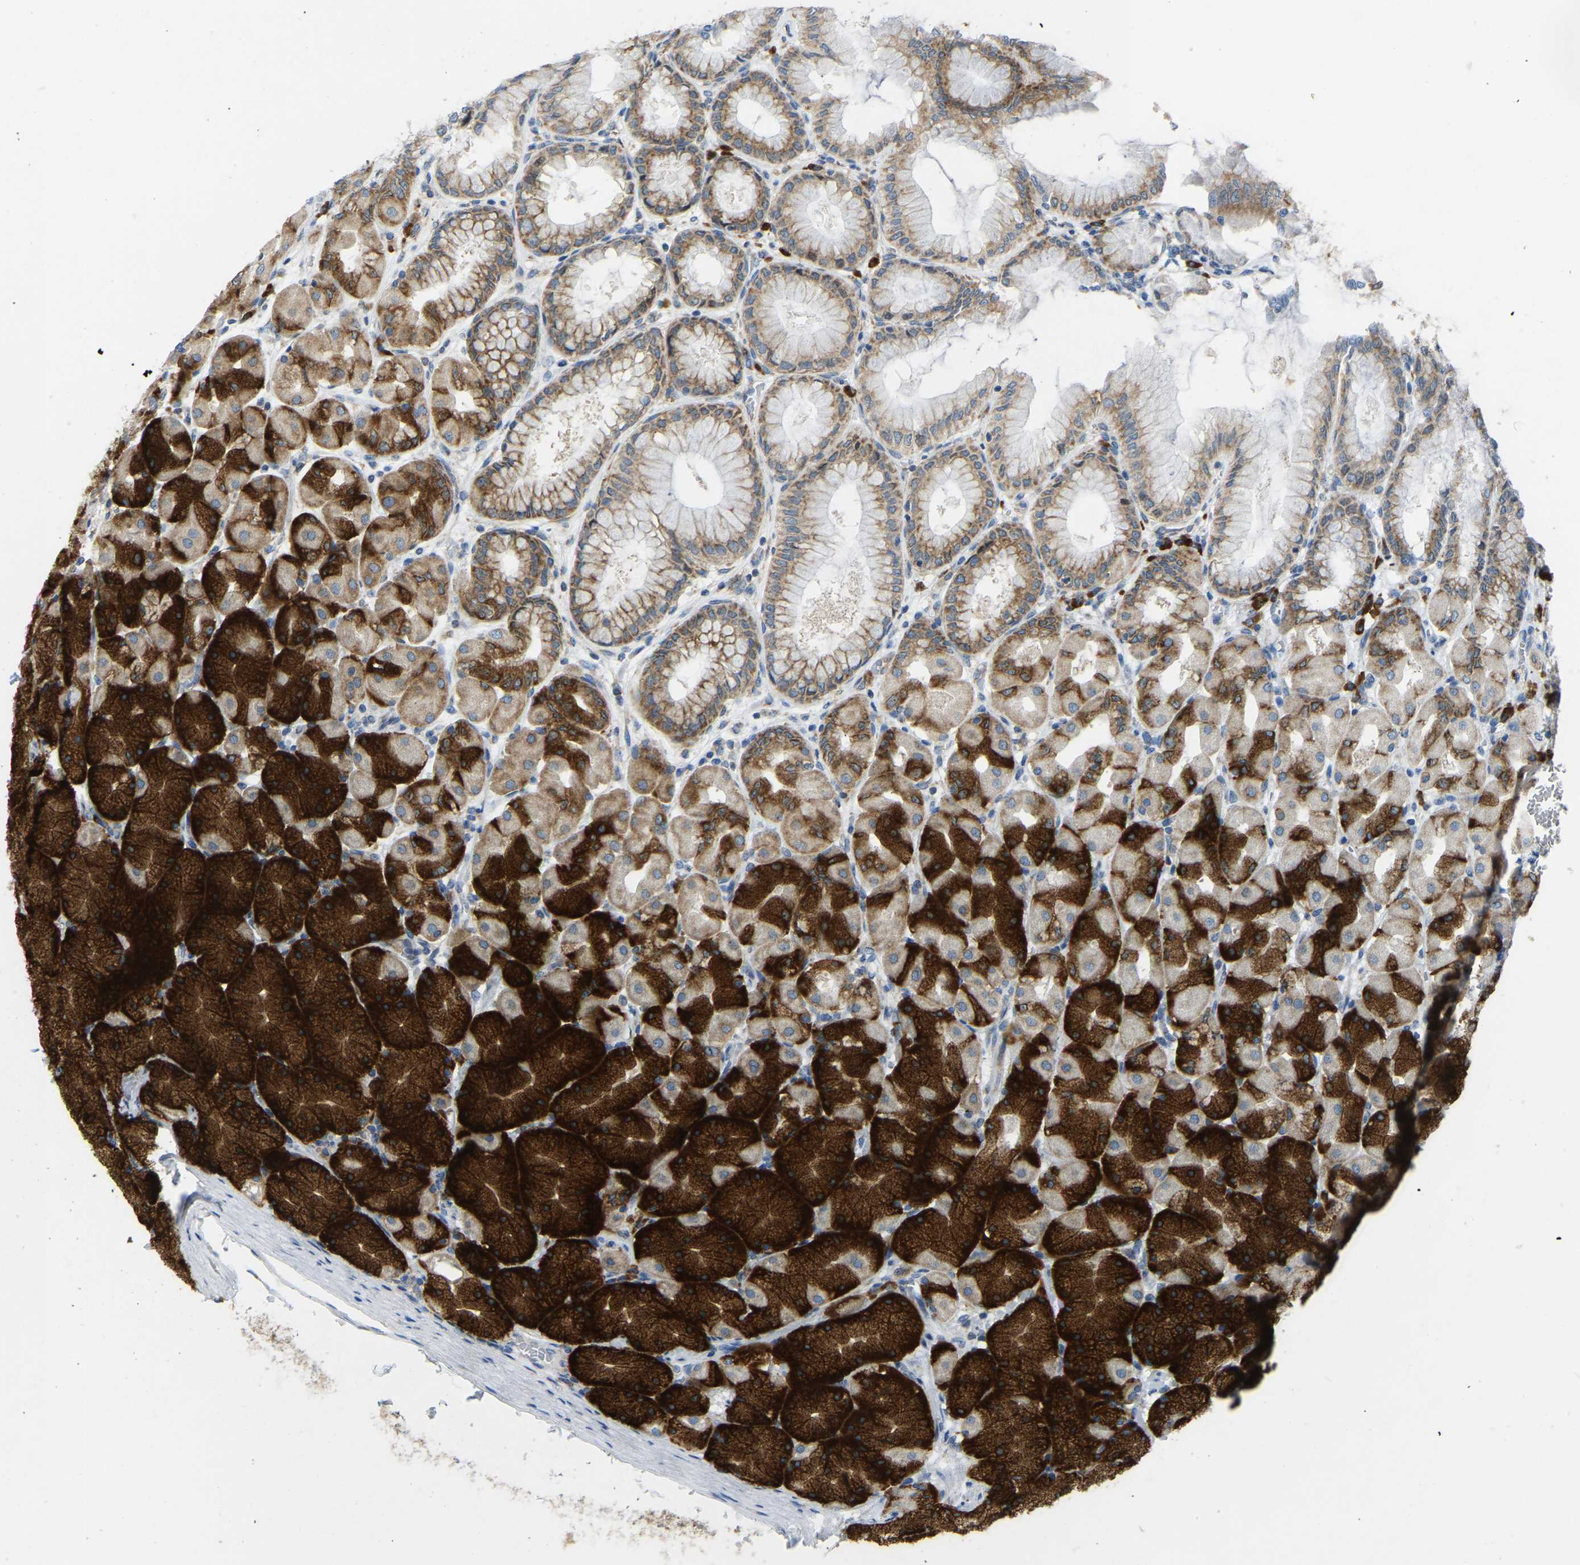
{"staining": {"intensity": "strong", "quantity": ">75%", "location": "cytoplasmic/membranous"}, "tissue": "stomach", "cell_type": "Glandular cells", "image_type": "normal", "snomed": [{"axis": "morphology", "description": "Normal tissue, NOS"}, {"axis": "topography", "description": "Stomach, upper"}], "caption": "High-magnification brightfield microscopy of benign stomach stained with DAB (brown) and counterstained with hematoxylin (blue). glandular cells exhibit strong cytoplasmic/membranous positivity is appreciated in about>75% of cells.", "gene": "SND1", "patient": {"sex": "female", "age": 56}}